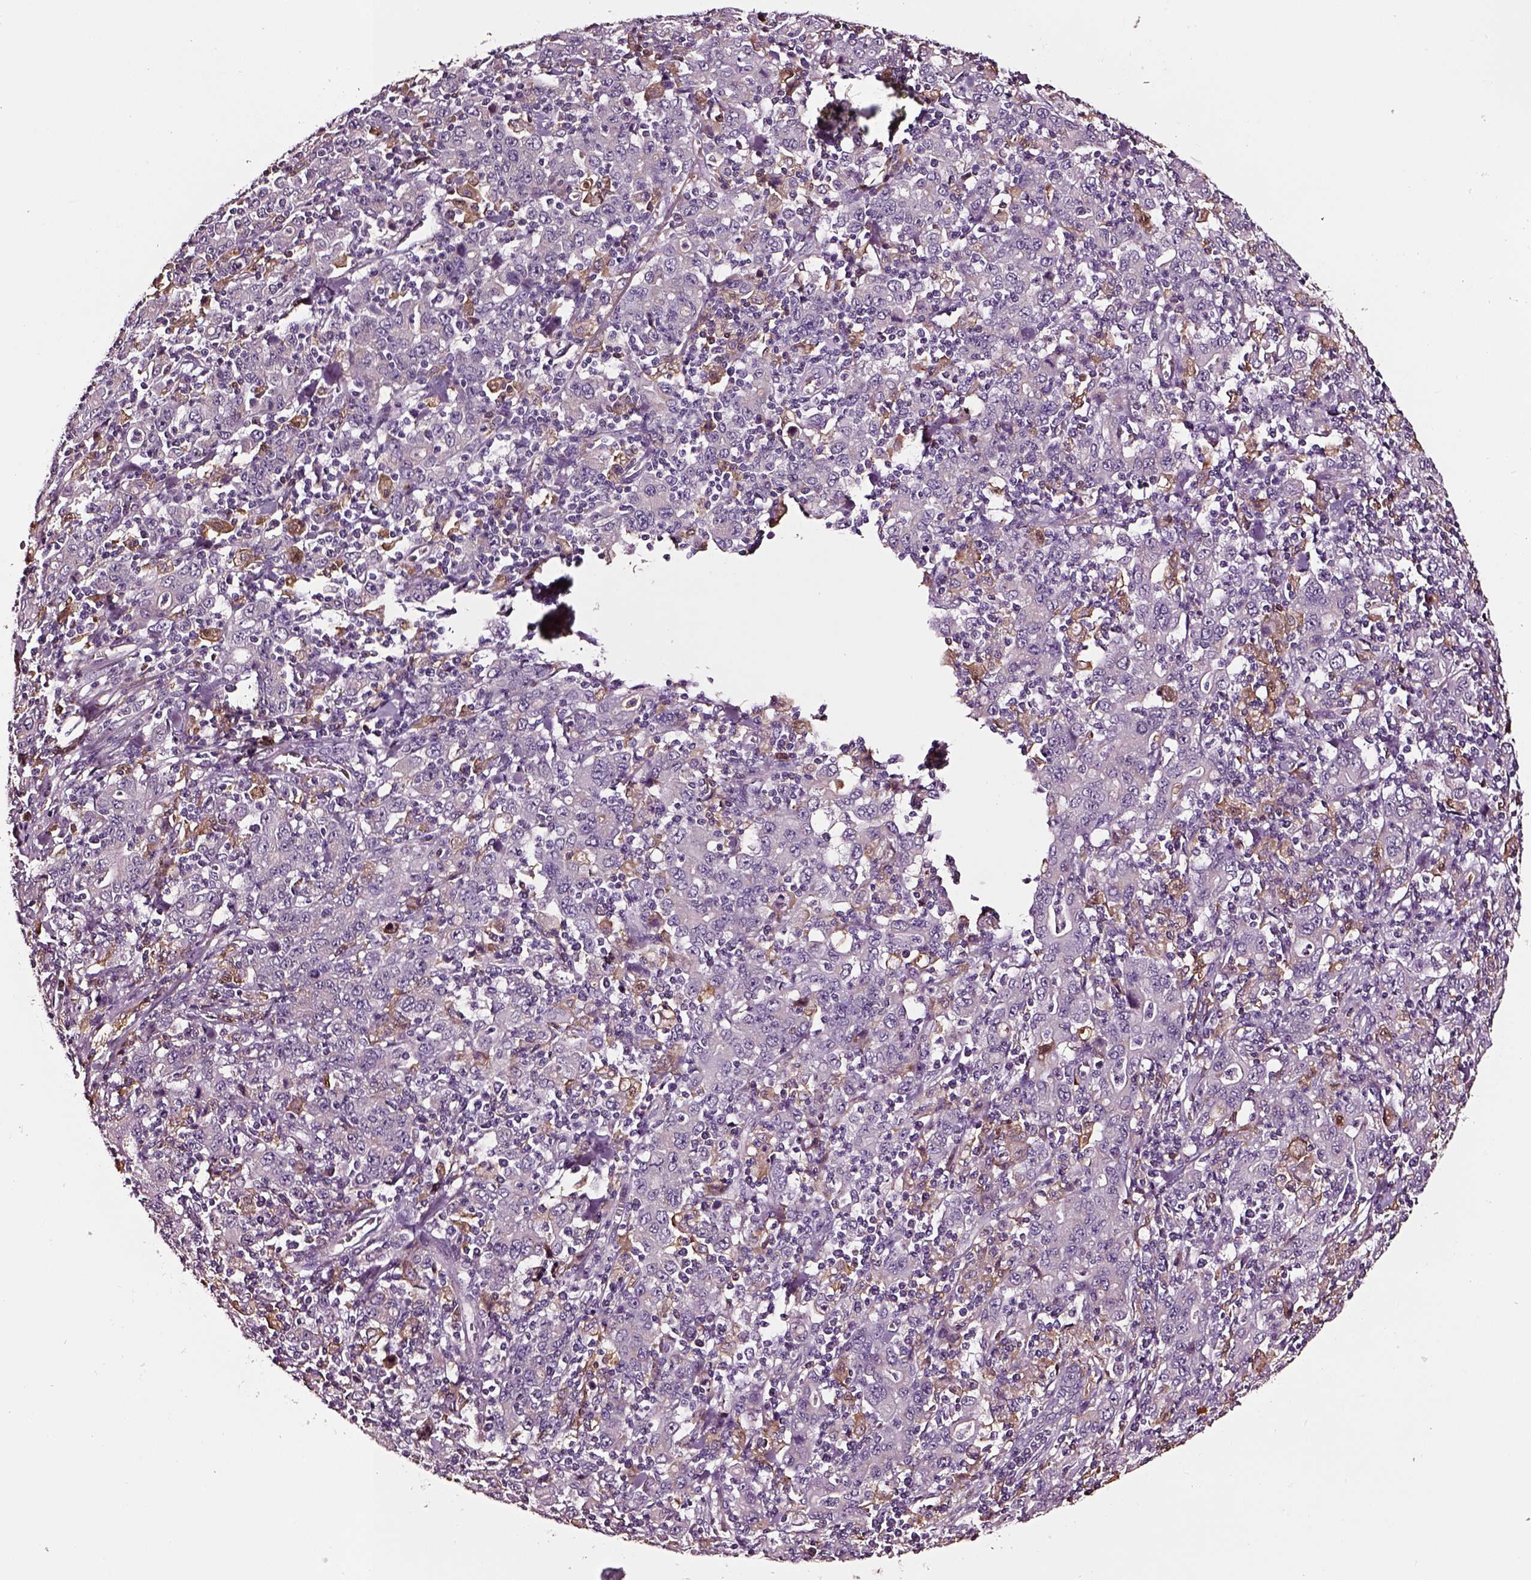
{"staining": {"intensity": "negative", "quantity": "none", "location": "none"}, "tissue": "stomach cancer", "cell_type": "Tumor cells", "image_type": "cancer", "snomed": [{"axis": "morphology", "description": "Adenocarcinoma, NOS"}, {"axis": "topography", "description": "Stomach, upper"}], "caption": "An immunohistochemistry micrograph of adenocarcinoma (stomach) is shown. There is no staining in tumor cells of adenocarcinoma (stomach).", "gene": "TF", "patient": {"sex": "male", "age": 69}}